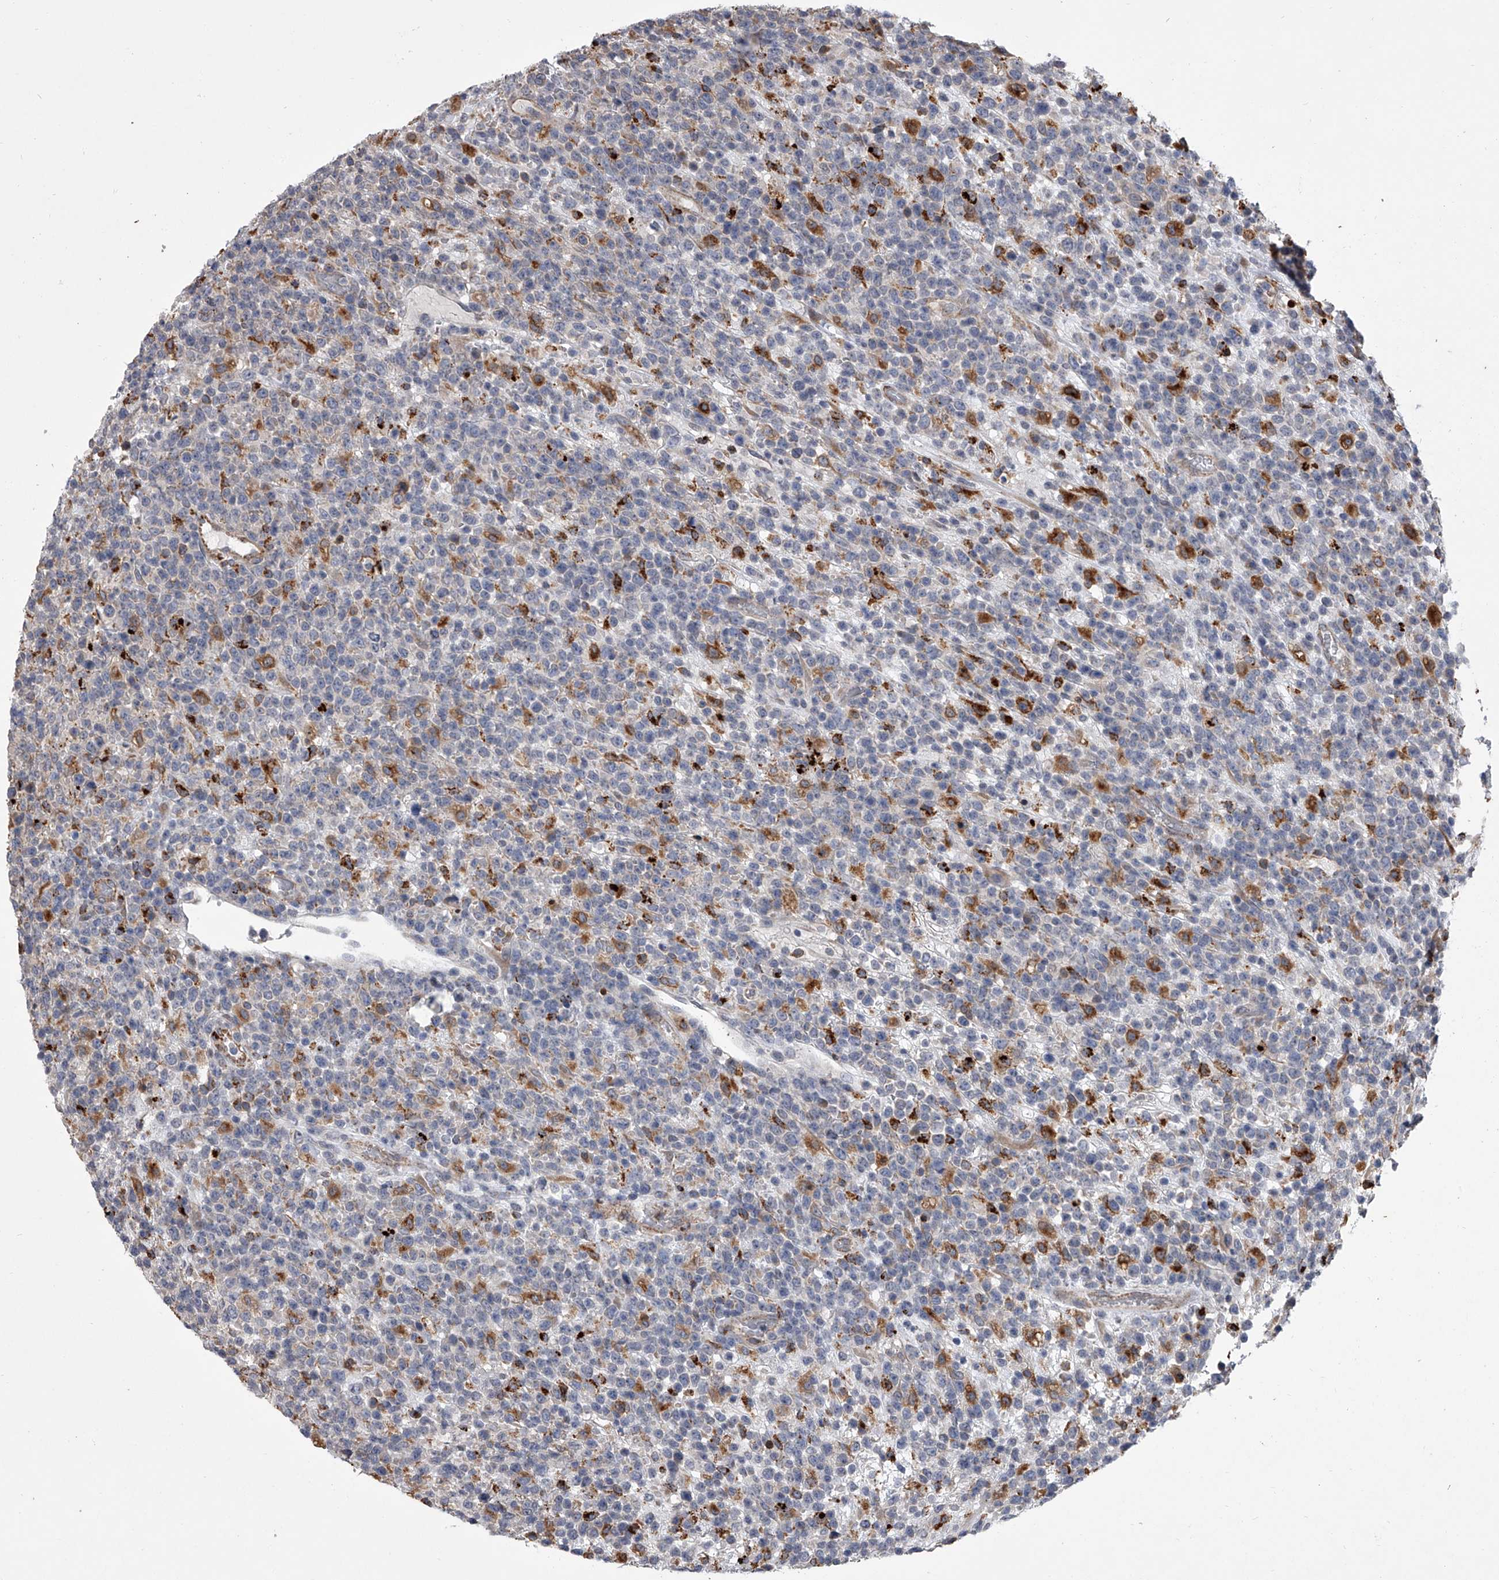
{"staining": {"intensity": "moderate", "quantity": "<25%", "location": "cytoplasmic/membranous"}, "tissue": "lymphoma", "cell_type": "Tumor cells", "image_type": "cancer", "snomed": [{"axis": "morphology", "description": "Malignant lymphoma, non-Hodgkin's type, High grade"}, {"axis": "topography", "description": "Colon"}], "caption": "This is a histology image of IHC staining of high-grade malignant lymphoma, non-Hodgkin's type, which shows moderate staining in the cytoplasmic/membranous of tumor cells.", "gene": "TRIM8", "patient": {"sex": "female", "age": 53}}